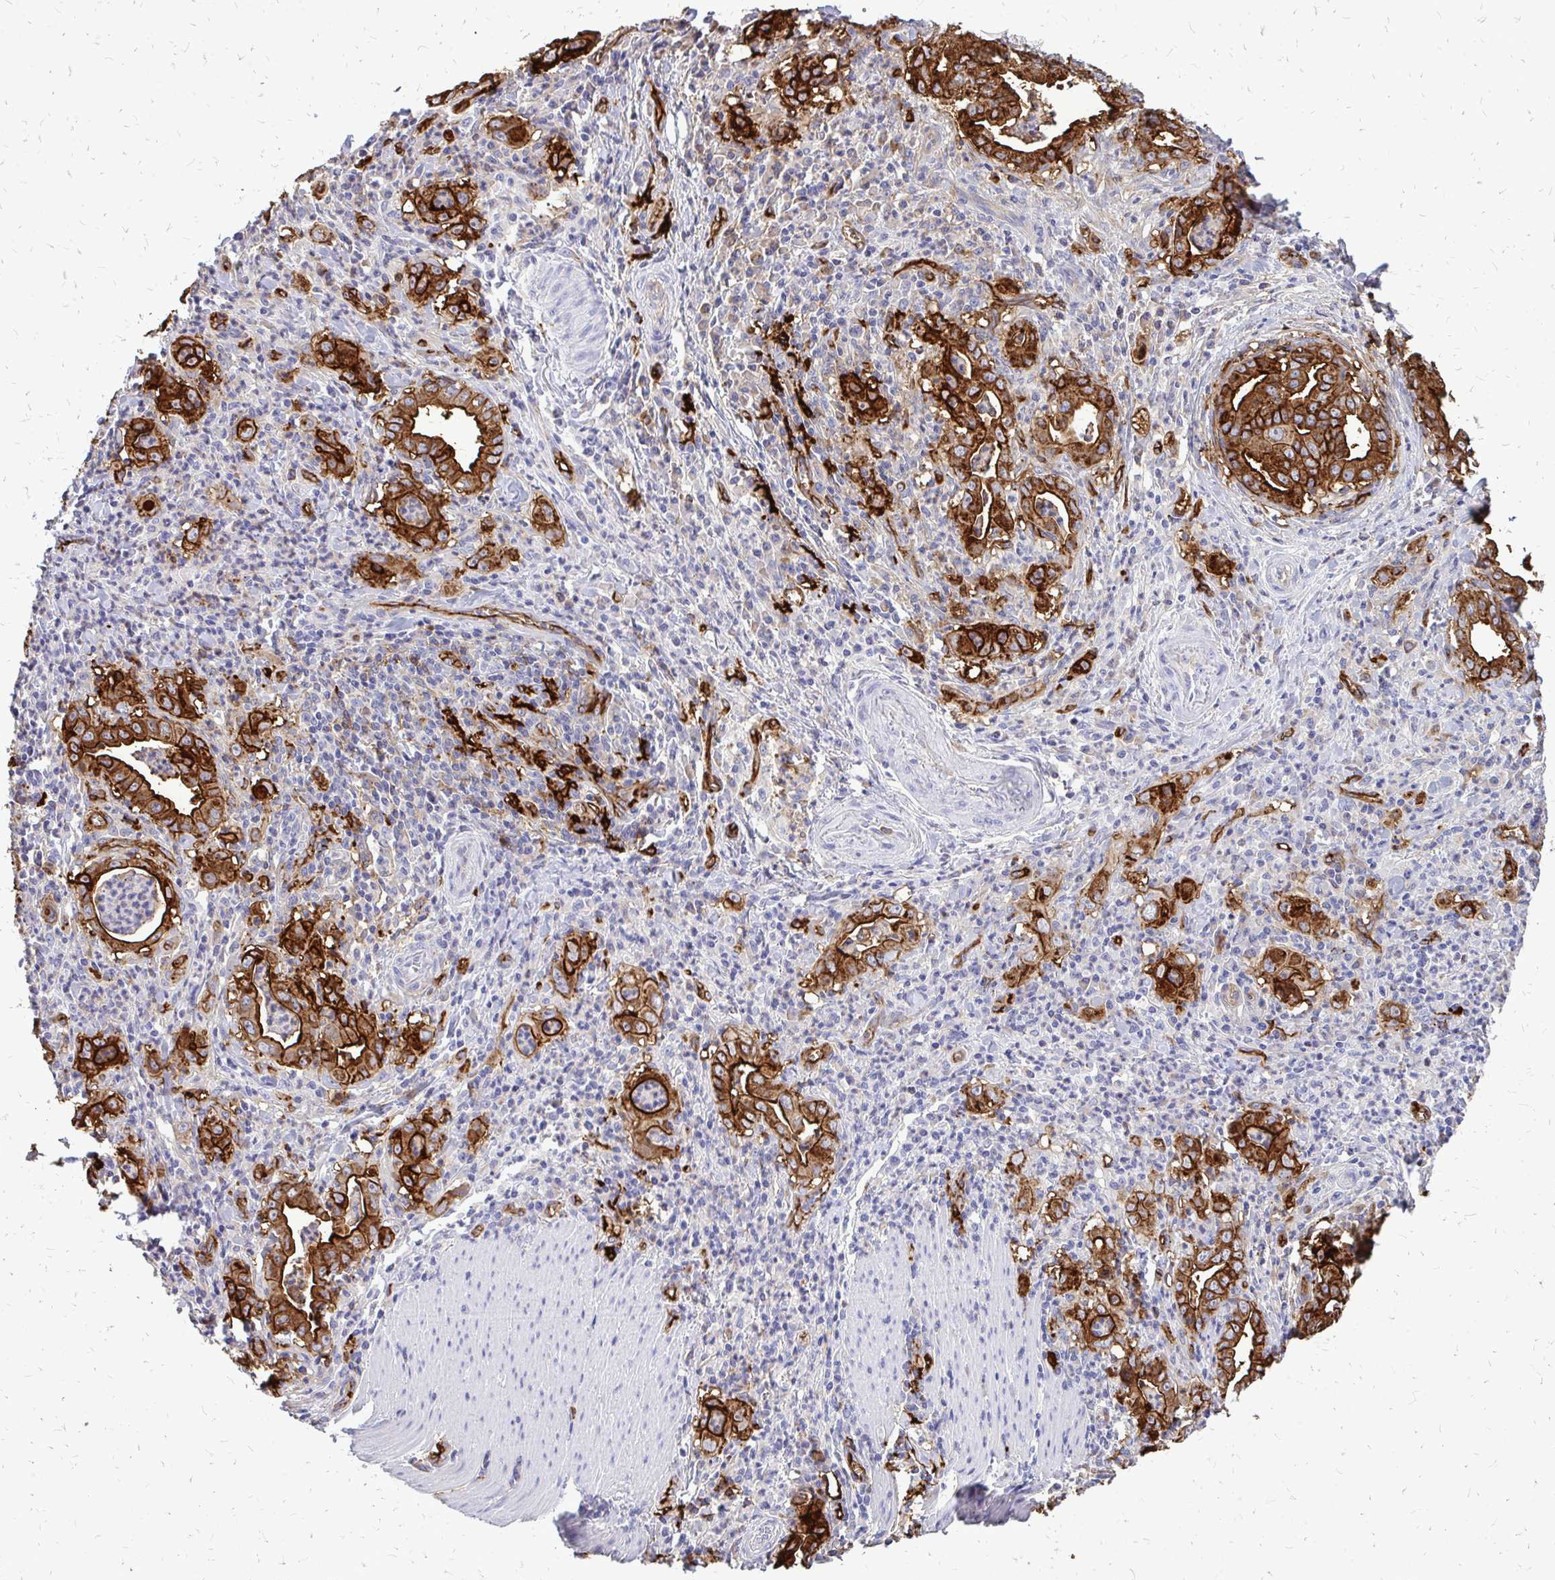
{"staining": {"intensity": "strong", "quantity": ">75%", "location": "cytoplasmic/membranous"}, "tissue": "stomach cancer", "cell_type": "Tumor cells", "image_type": "cancer", "snomed": [{"axis": "morphology", "description": "Adenocarcinoma, NOS"}, {"axis": "topography", "description": "Stomach, upper"}], "caption": "Immunohistochemistry histopathology image of stomach adenocarcinoma stained for a protein (brown), which exhibits high levels of strong cytoplasmic/membranous positivity in about >75% of tumor cells.", "gene": "MARCKSL1", "patient": {"sex": "female", "age": 79}}